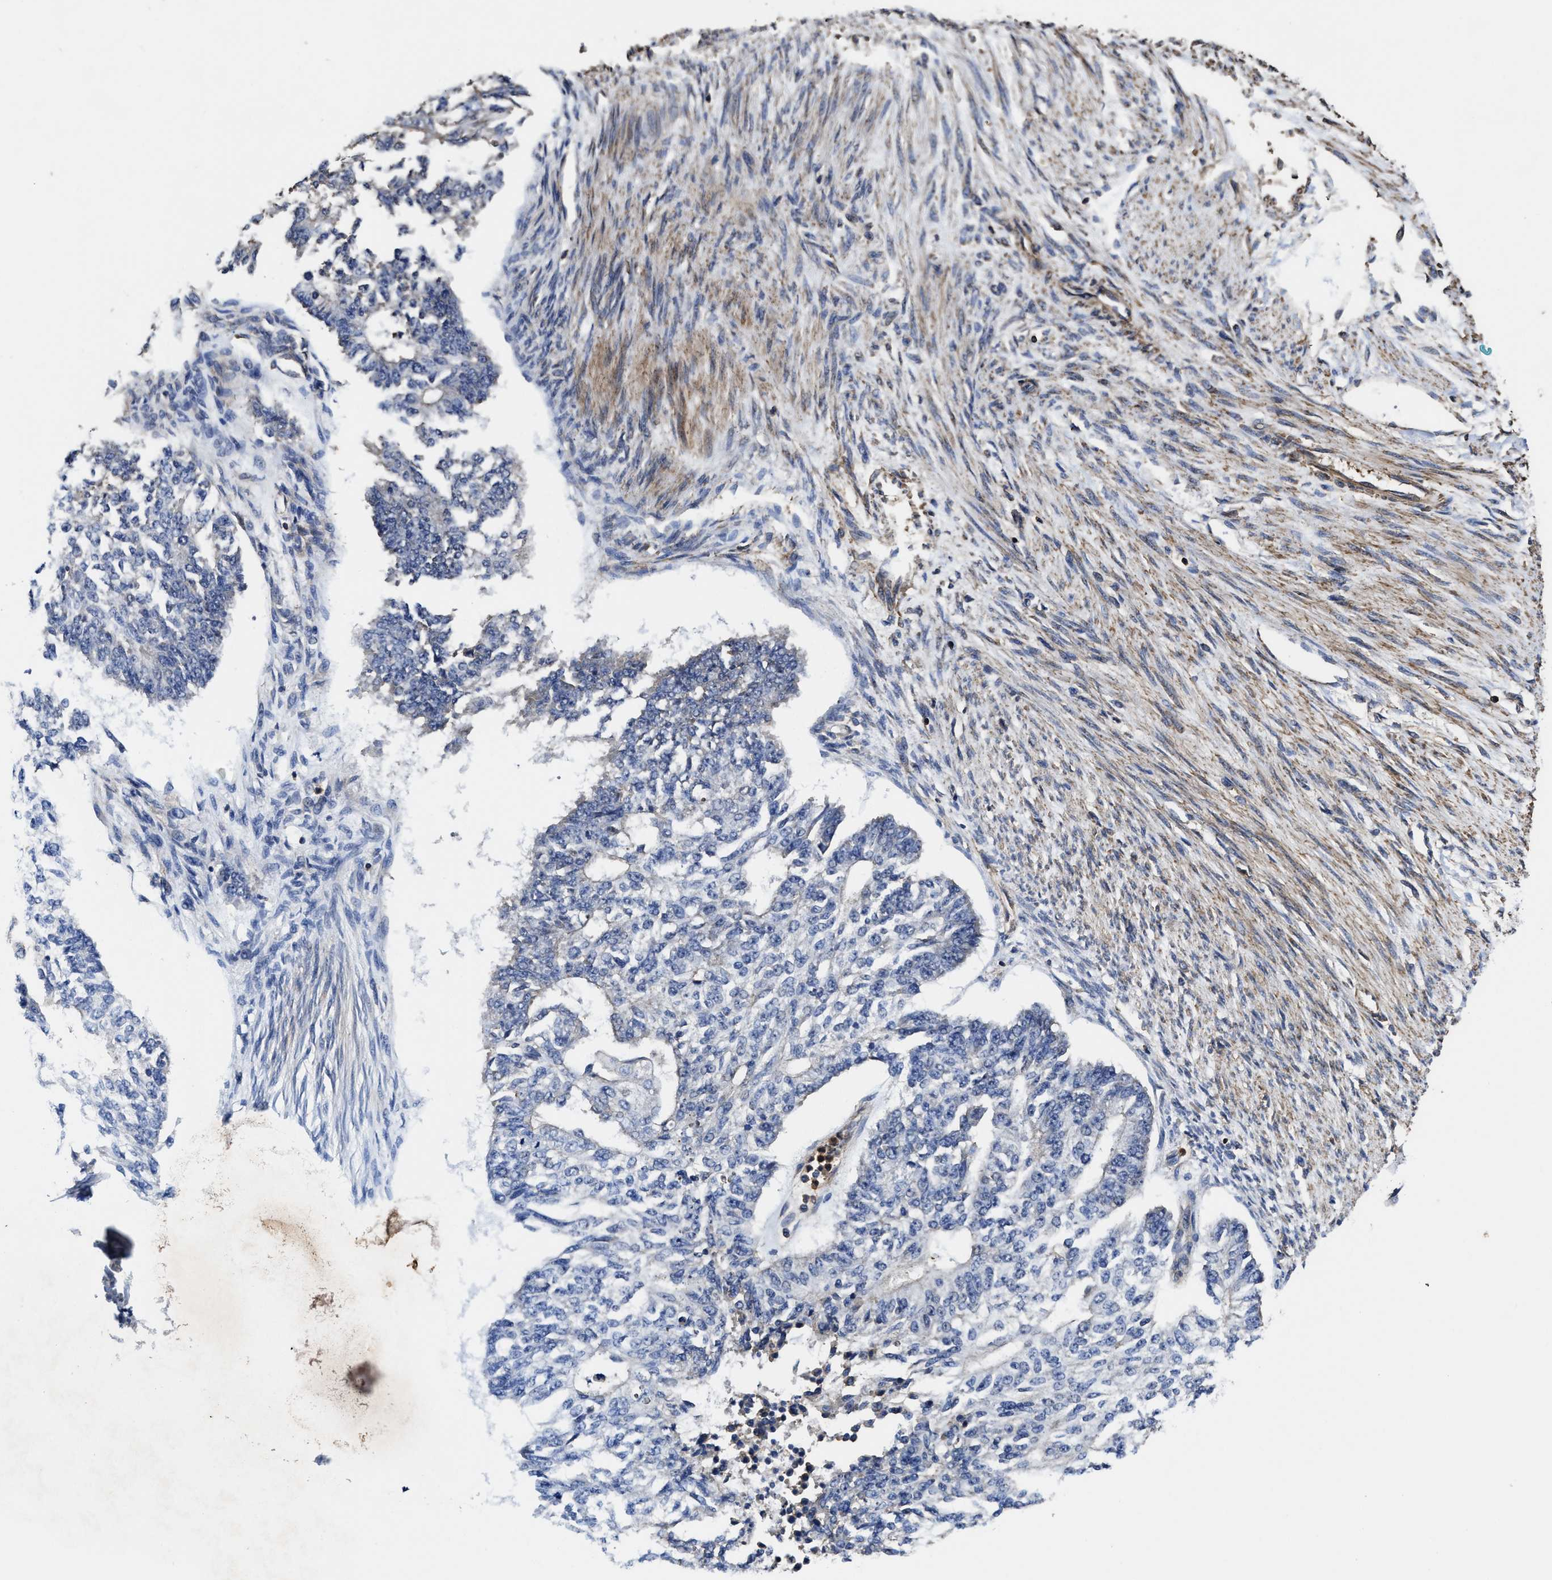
{"staining": {"intensity": "negative", "quantity": "none", "location": "none"}, "tissue": "endometrial cancer", "cell_type": "Tumor cells", "image_type": "cancer", "snomed": [{"axis": "morphology", "description": "Adenocarcinoma, NOS"}, {"axis": "topography", "description": "Endometrium"}], "caption": "Tumor cells are negative for protein expression in human adenocarcinoma (endometrial).", "gene": "SFXN4", "patient": {"sex": "female", "age": 32}}